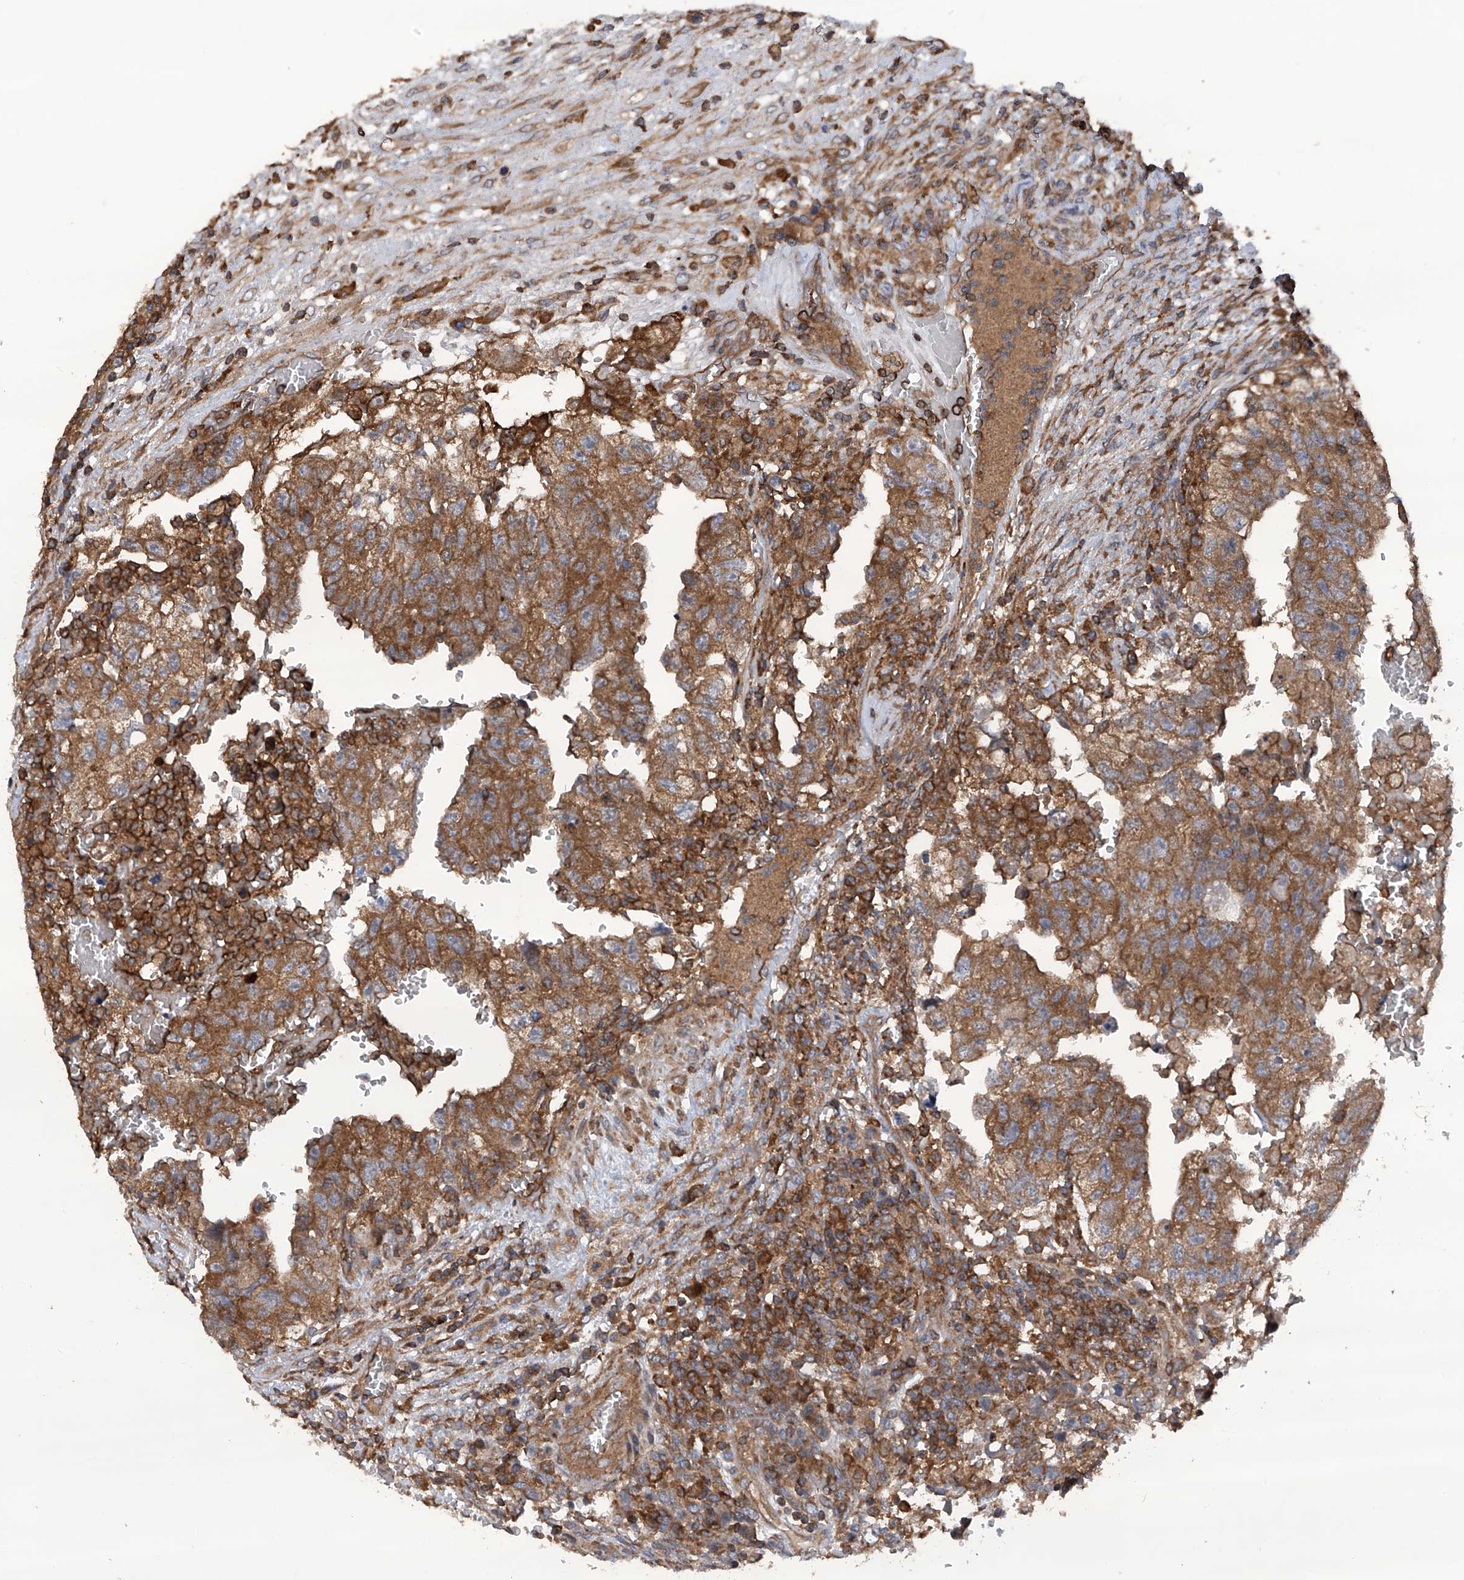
{"staining": {"intensity": "moderate", "quantity": ">75%", "location": "cytoplasmic/membranous"}, "tissue": "testis cancer", "cell_type": "Tumor cells", "image_type": "cancer", "snomed": [{"axis": "morphology", "description": "Carcinoma, Embryonal, NOS"}, {"axis": "topography", "description": "Testis"}], "caption": "Immunohistochemical staining of human testis embryonal carcinoma displays medium levels of moderate cytoplasmic/membranous protein staining in about >75% of tumor cells.", "gene": "SMAP1", "patient": {"sex": "male", "age": 36}}